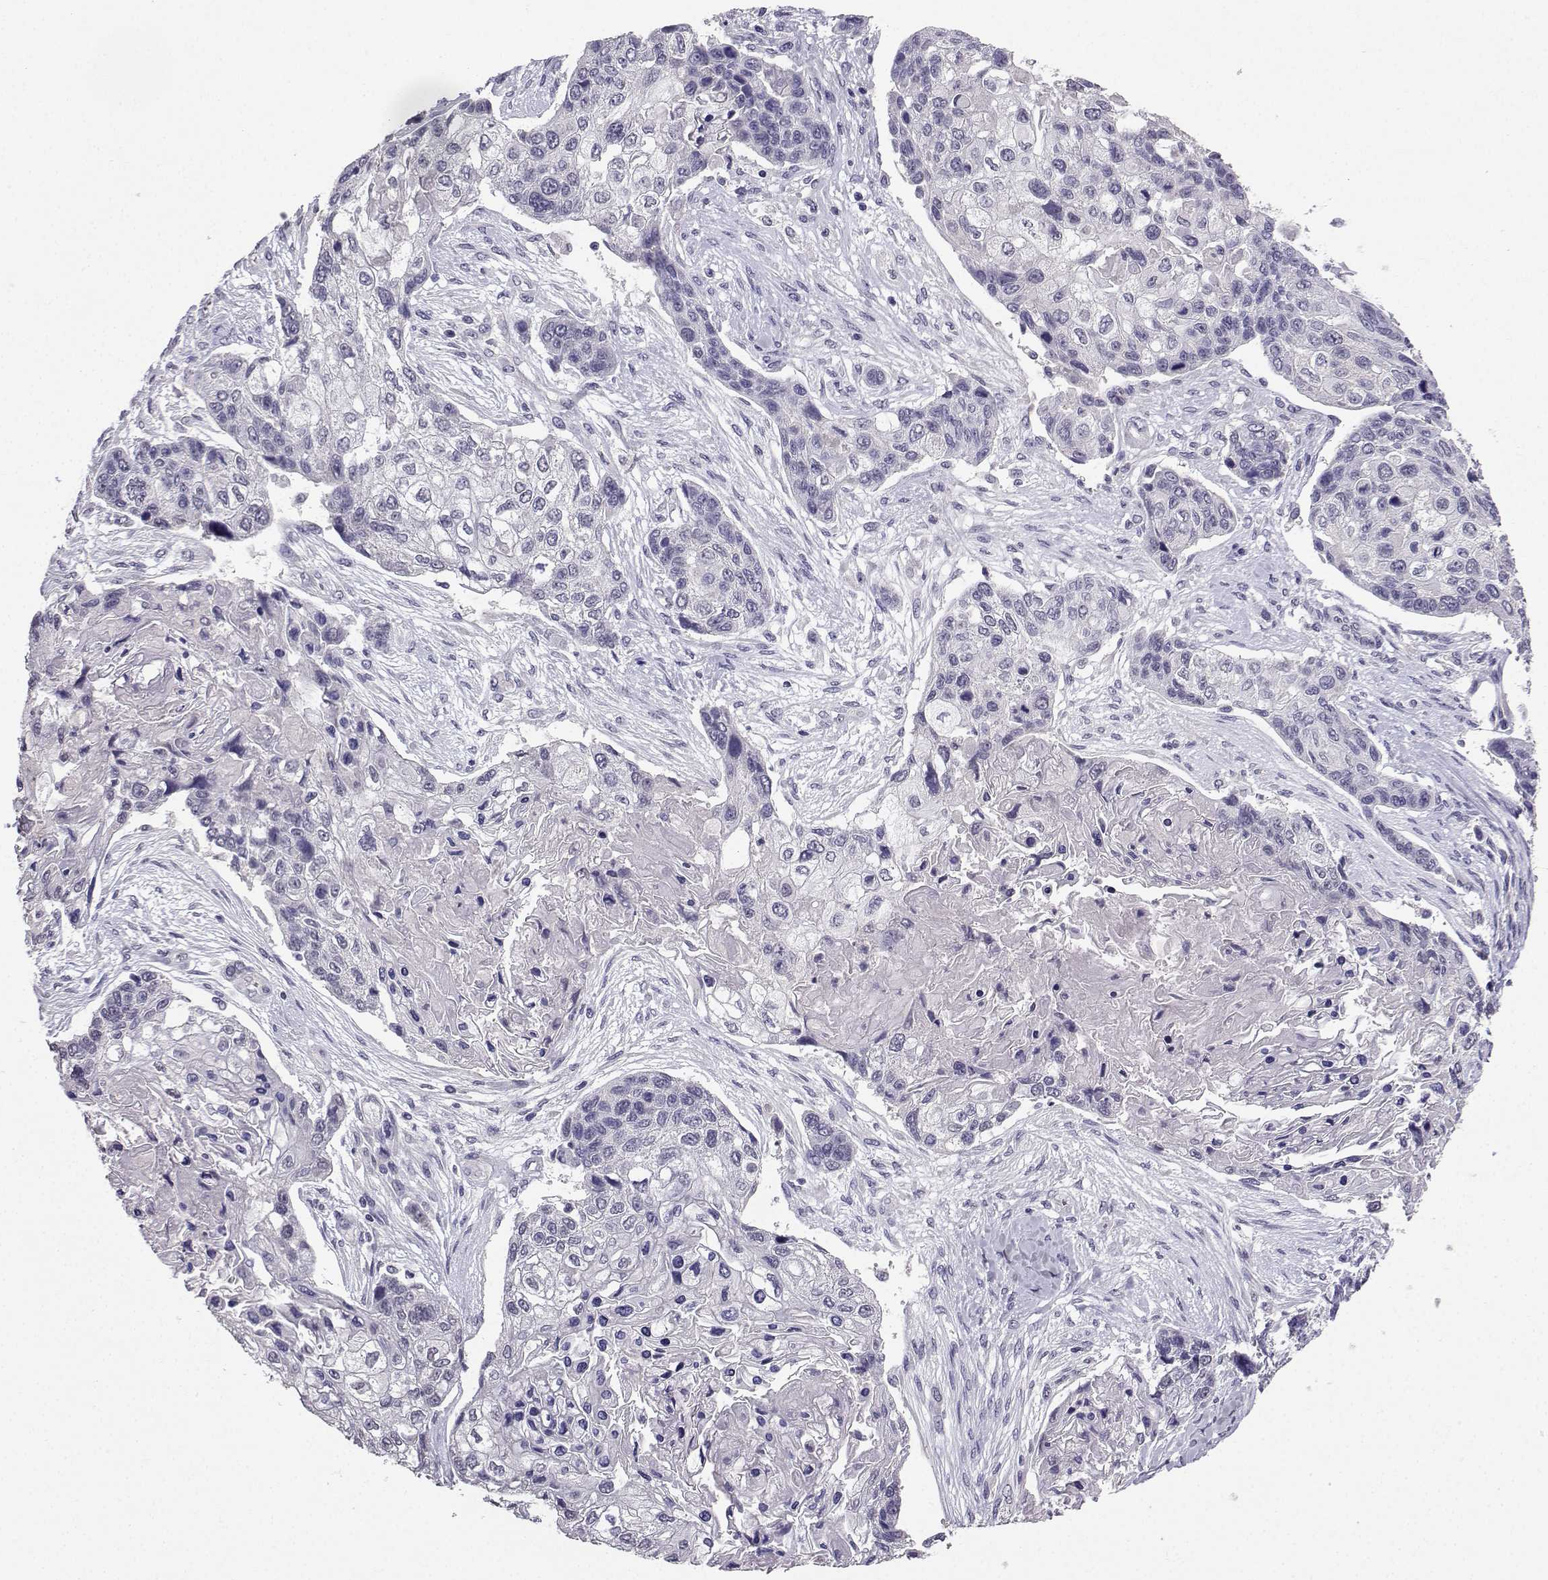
{"staining": {"intensity": "negative", "quantity": "none", "location": "none"}, "tissue": "lung cancer", "cell_type": "Tumor cells", "image_type": "cancer", "snomed": [{"axis": "morphology", "description": "Squamous cell carcinoma, NOS"}, {"axis": "topography", "description": "Lung"}], "caption": "DAB immunohistochemical staining of human lung squamous cell carcinoma displays no significant expression in tumor cells.", "gene": "SPAG11B", "patient": {"sex": "male", "age": 69}}